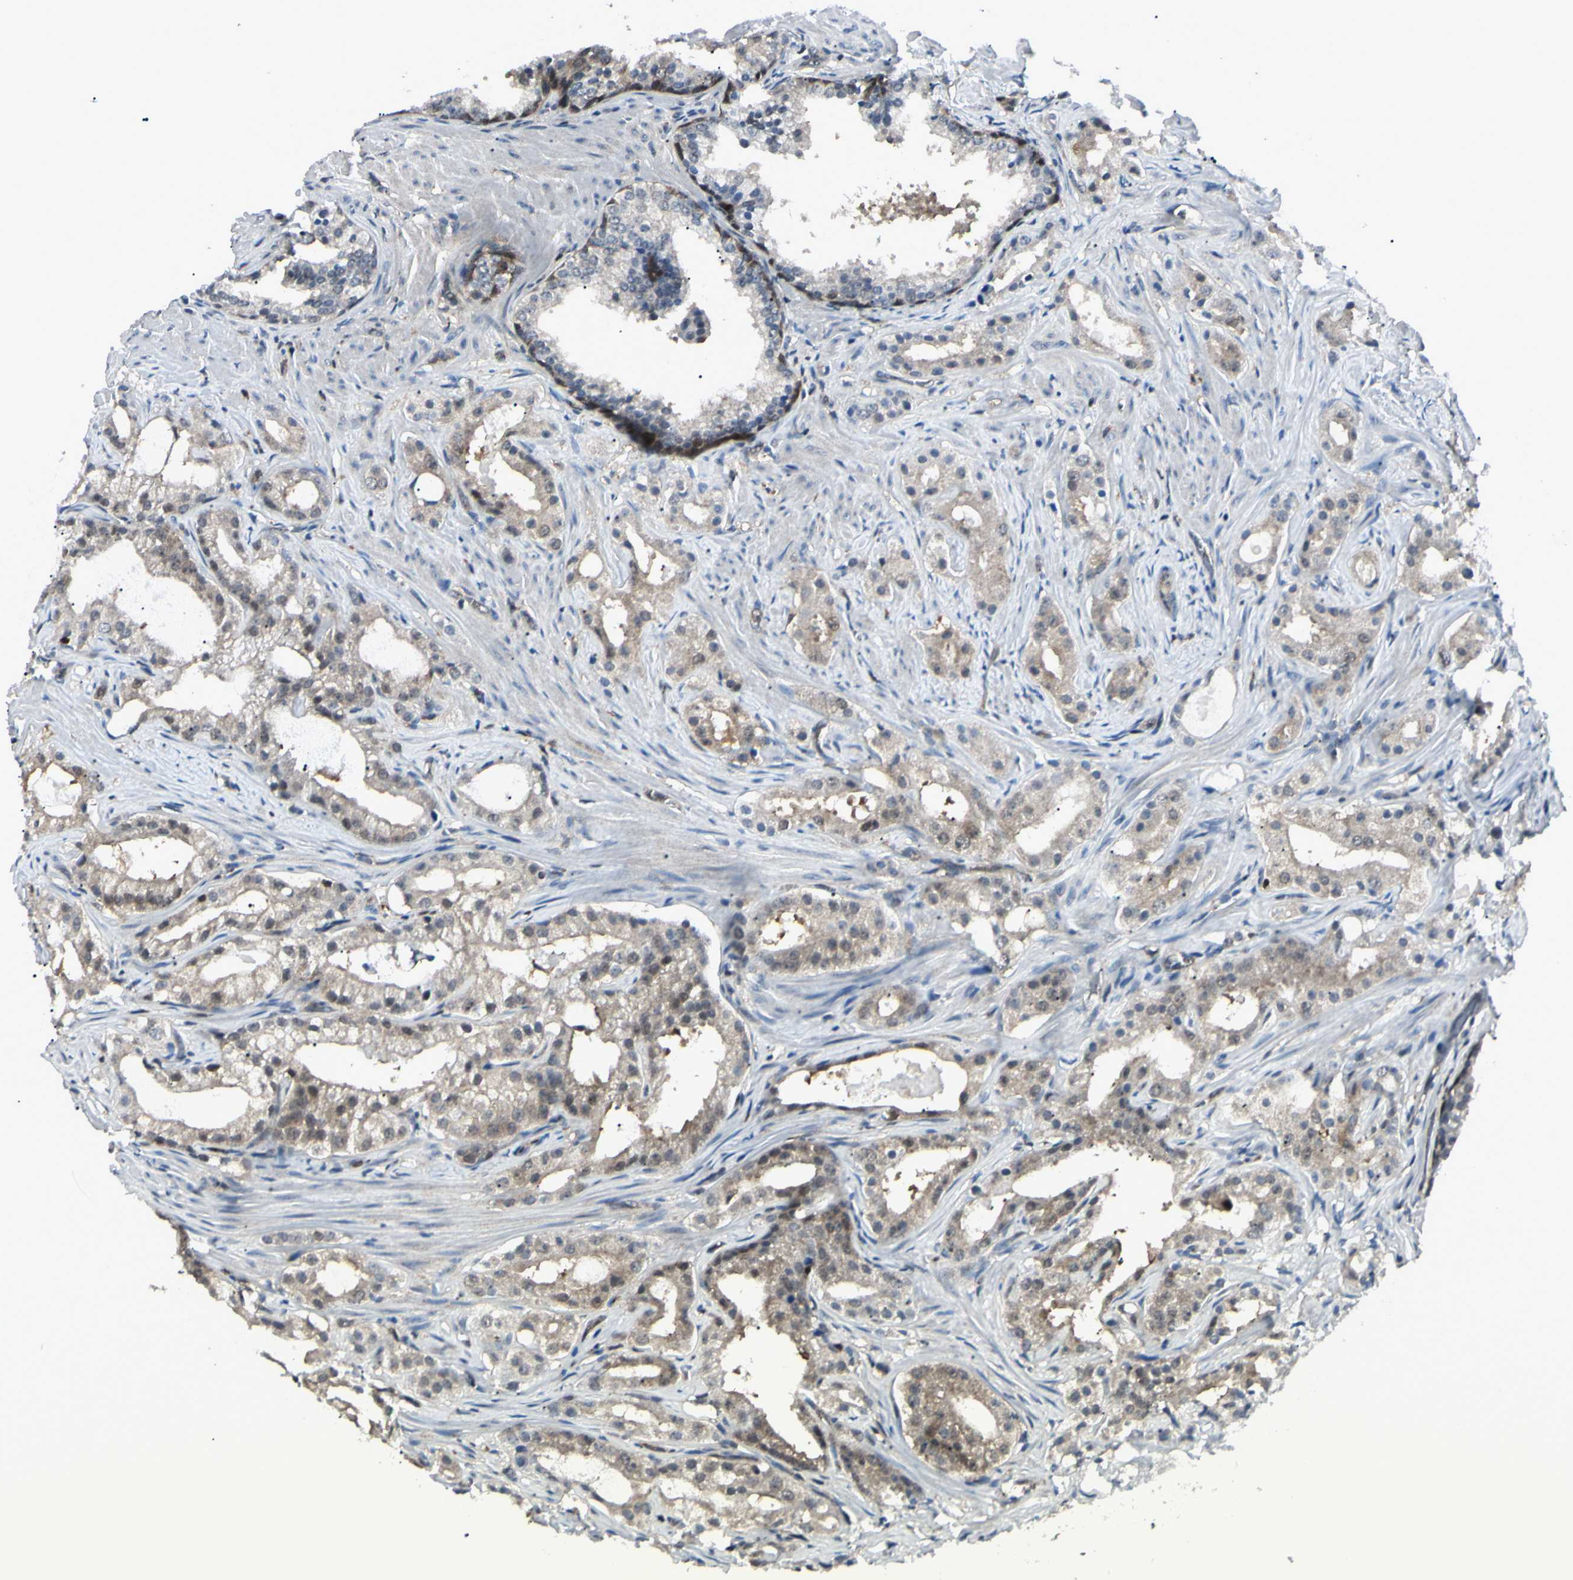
{"staining": {"intensity": "weak", "quantity": ">75%", "location": "cytoplasmic/membranous"}, "tissue": "prostate cancer", "cell_type": "Tumor cells", "image_type": "cancer", "snomed": [{"axis": "morphology", "description": "Adenocarcinoma, Low grade"}, {"axis": "topography", "description": "Prostate"}], "caption": "Human prostate cancer stained with a protein marker reveals weak staining in tumor cells.", "gene": "PGK1", "patient": {"sex": "male", "age": 59}}